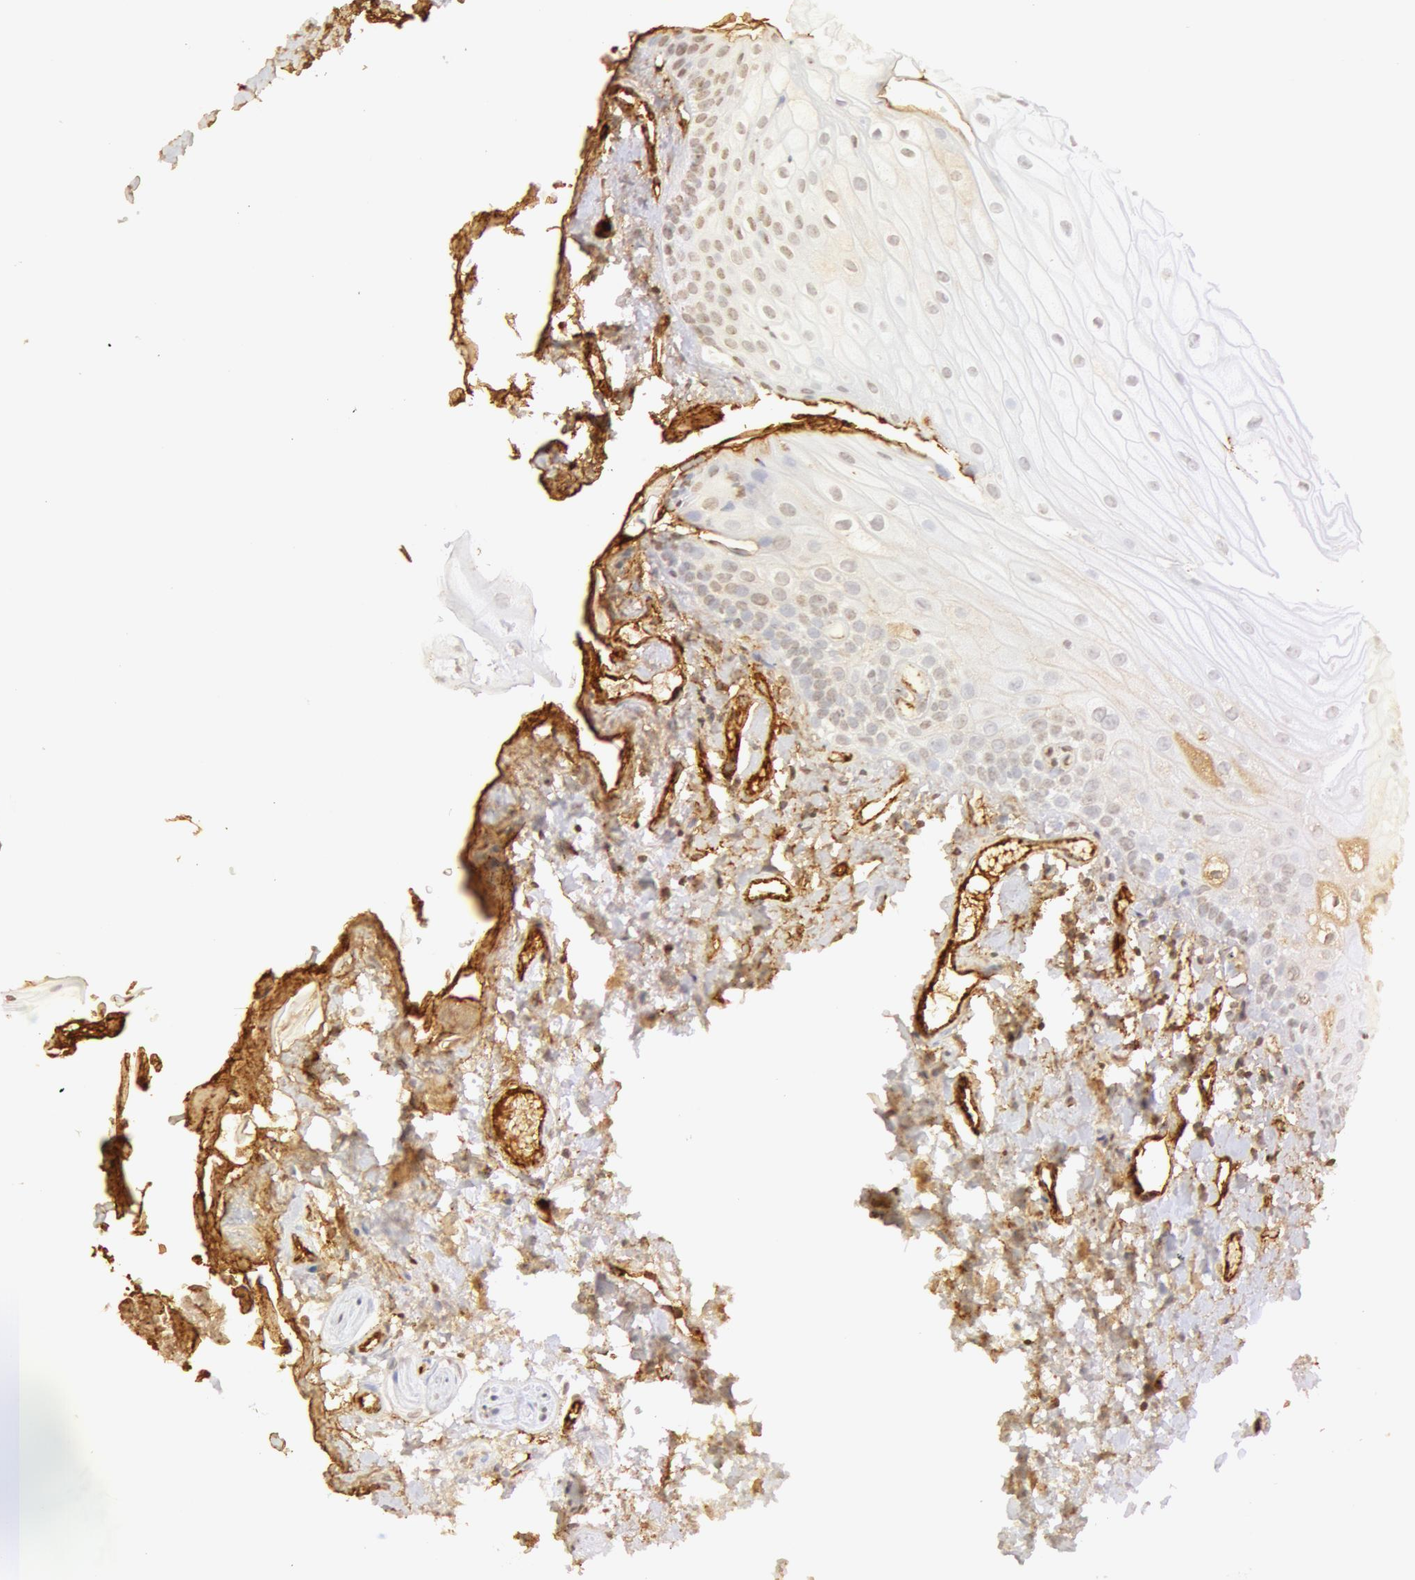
{"staining": {"intensity": "negative", "quantity": "none", "location": "none"}, "tissue": "oral mucosa", "cell_type": "Squamous epithelial cells", "image_type": "normal", "snomed": [{"axis": "morphology", "description": "Normal tissue, NOS"}, {"axis": "topography", "description": "Oral tissue"}], "caption": "IHC histopathology image of benign oral mucosa stained for a protein (brown), which reveals no expression in squamous epithelial cells.", "gene": "VWF", "patient": {"sex": "male", "age": 52}}